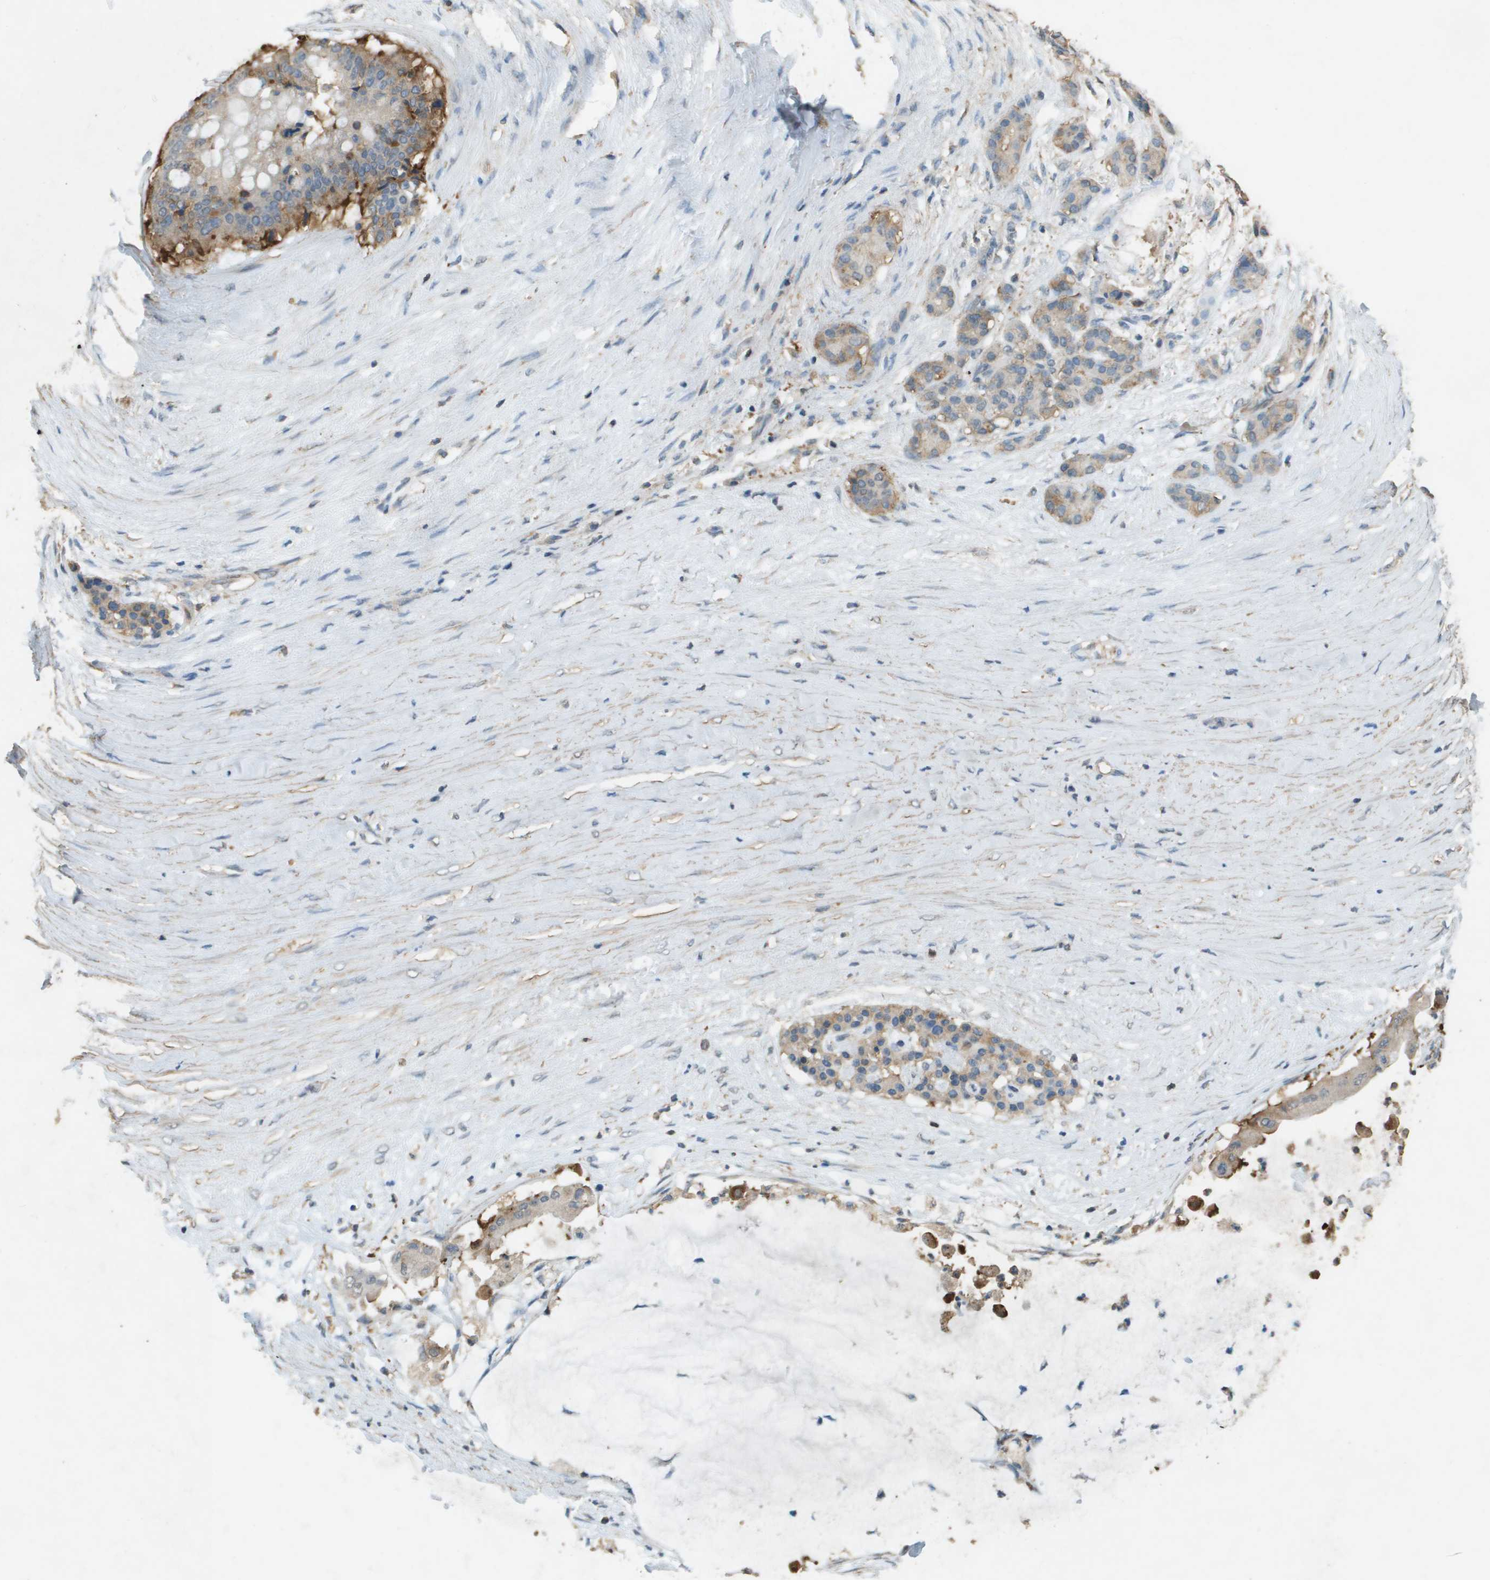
{"staining": {"intensity": "weak", "quantity": ">75%", "location": "cytoplasmic/membranous"}, "tissue": "pancreatic cancer", "cell_type": "Tumor cells", "image_type": "cancer", "snomed": [{"axis": "morphology", "description": "Adenocarcinoma, NOS"}, {"axis": "topography", "description": "Pancreas"}], "caption": "Pancreatic cancer stained with immunohistochemistry shows weak cytoplasmic/membranous expression in approximately >75% of tumor cells.", "gene": "MS4A7", "patient": {"sex": "male", "age": 41}}